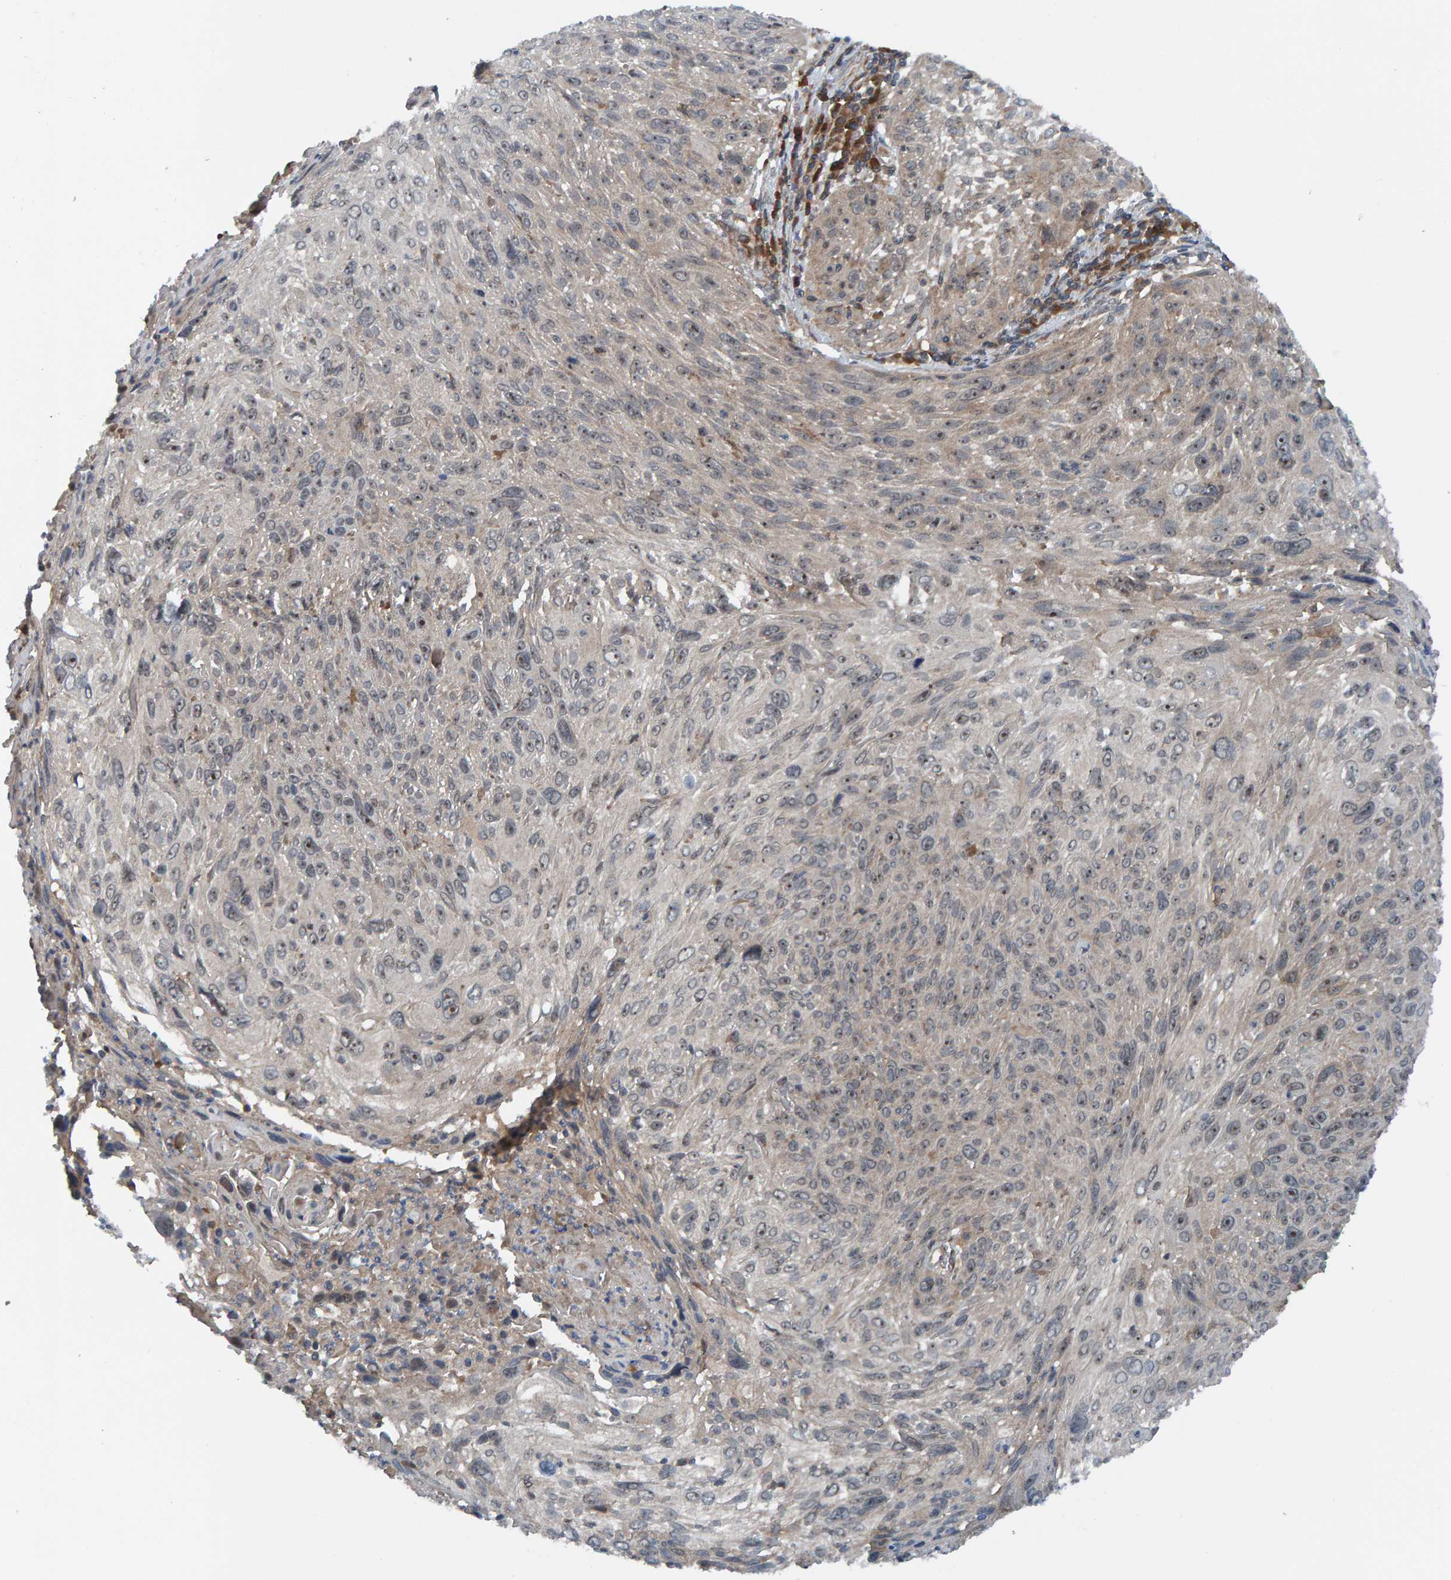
{"staining": {"intensity": "weak", "quantity": "<25%", "location": "cytoplasmic/membranous"}, "tissue": "cervical cancer", "cell_type": "Tumor cells", "image_type": "cancer", "snomed": [{"axis": "morphology", "description": "Squamous cell carcinoma, NOS"}, {"axis": "topography", "description": "Cervix"}], "caption": "Cervical squamous cell carcinoma was stained to show a protein in brown. There is no significant expression in tumor cells.", "gene": "CUEDC1", "patient": {"sex": "female", "age": 51}}